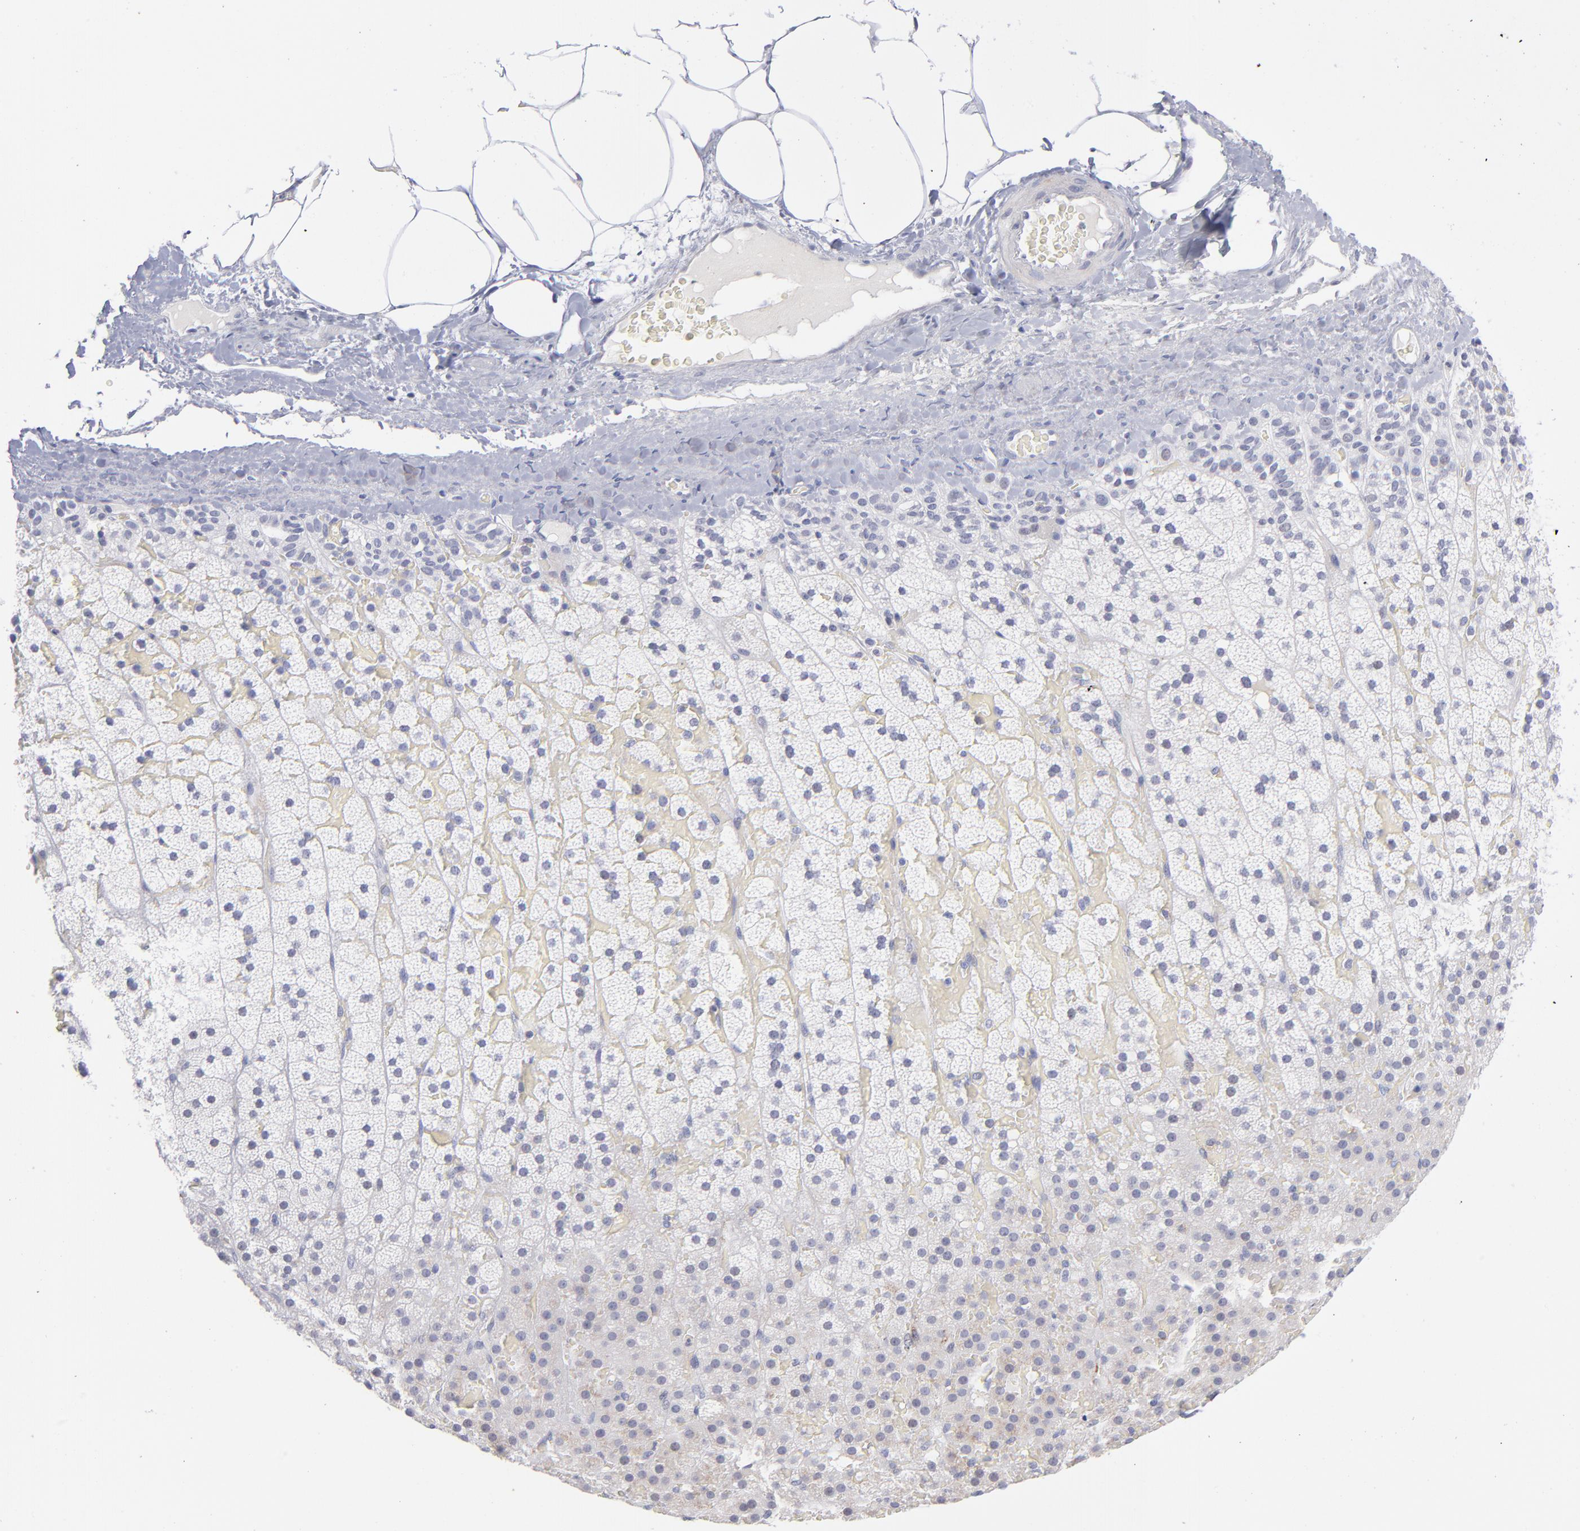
{"staining": {"intensity": "weak", "quantity": "<25%", "location": "cytoplasmic/membranous"}, "tissue": "adrenal gland", "cell_type": "Glandular cells", "image_type": "normal", "snomed": [{"axis": "morphology", "description": "Normal tissue, NOS"}, {"axis": "topography", "description": "Adrenal gland"}], "caption": "Histopathology image shows no protein expression in glandular cells of normal adrenal gland. The staining was performed using DAB (3,3'-diaminobenzidine) to visualize the protein expression in brown, while the nuclei were stained in blue with hematoxylin (Magnification: 20x).", "gene": "MTHFD2", "patient": {"sex": "male", "age": 35}}